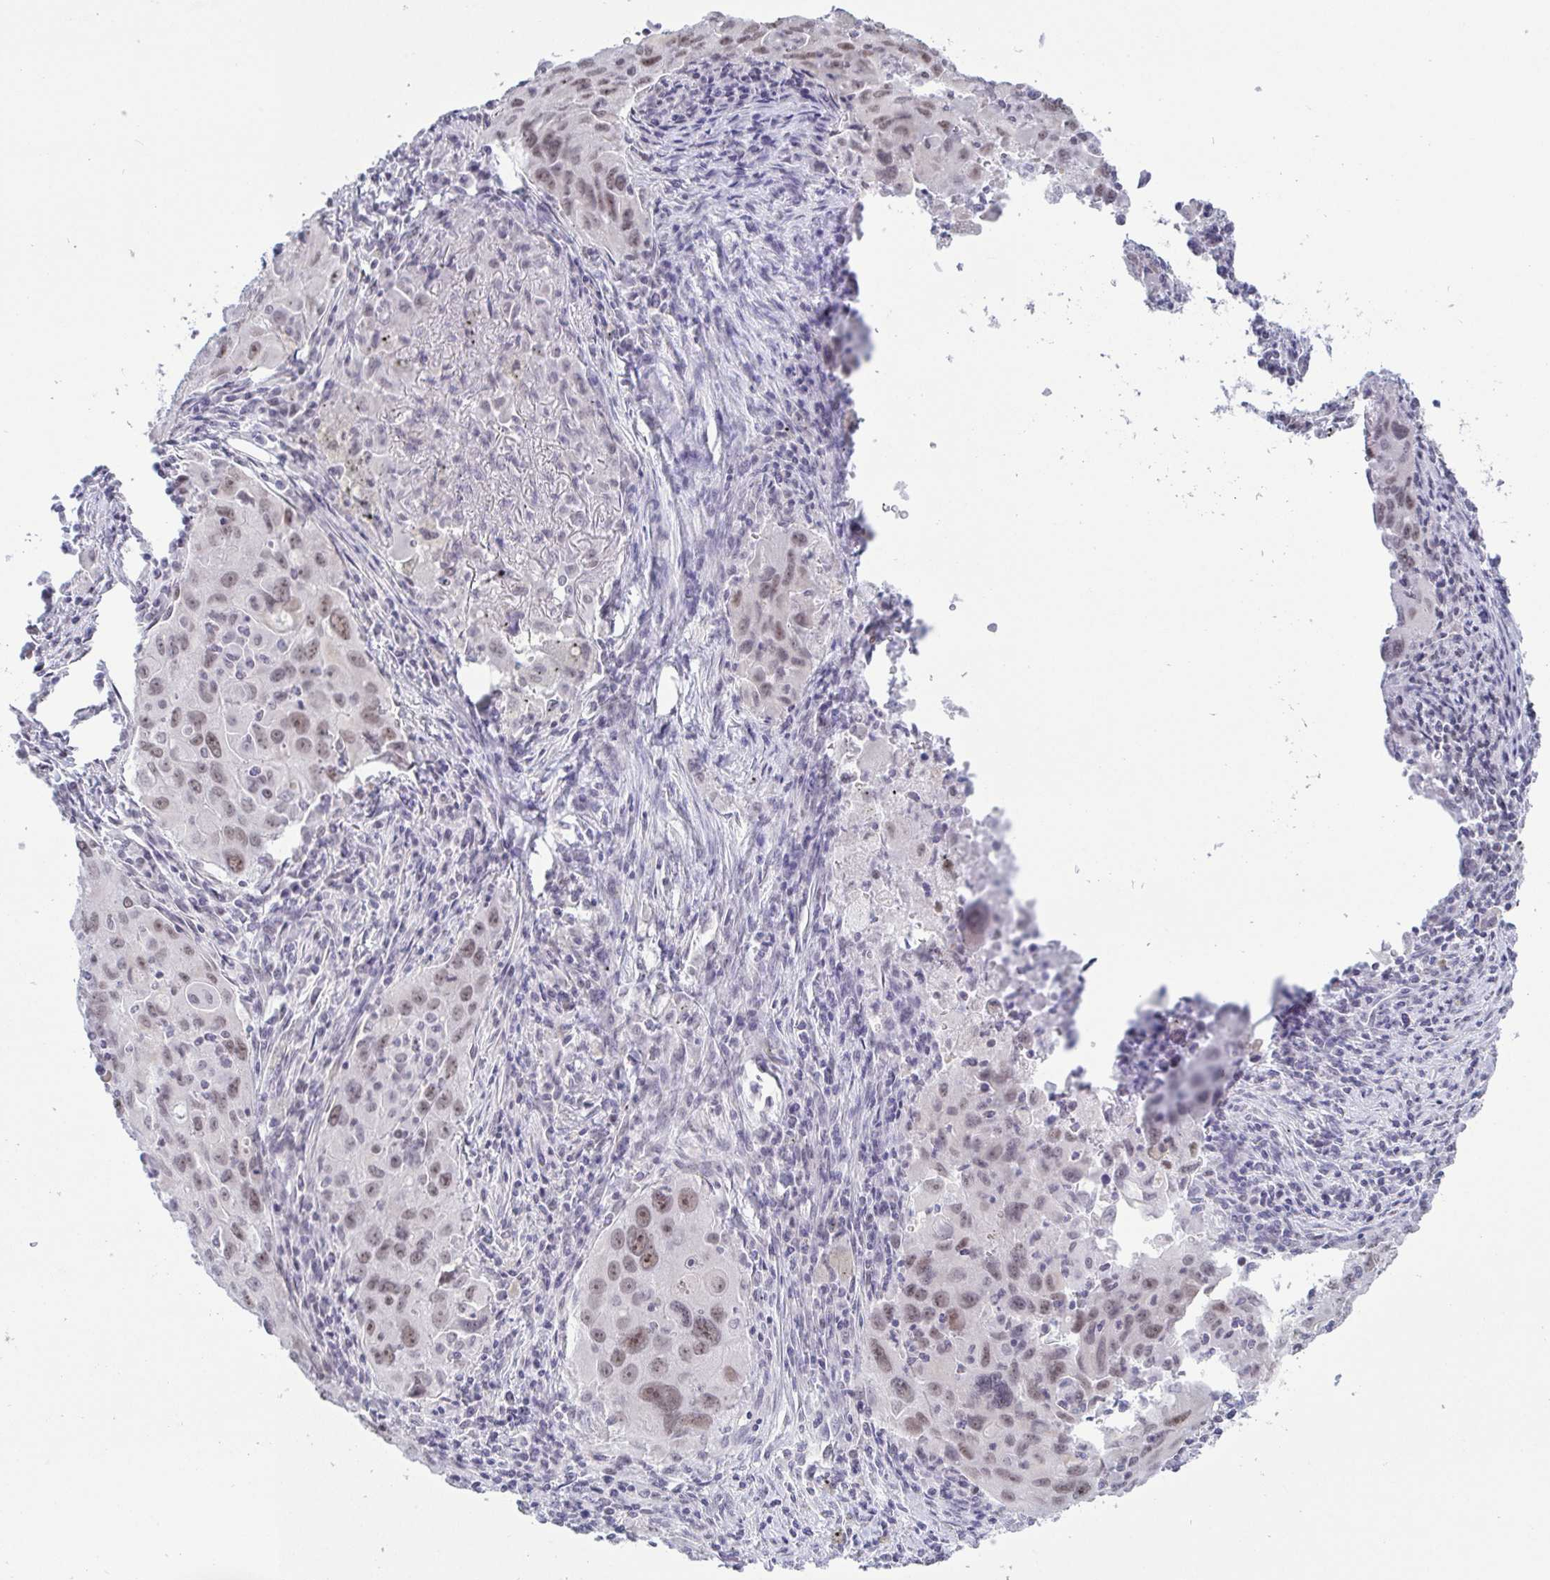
{"staining": {"intensity": "weak", "quantity": ">75%", "location": "nuclear"}, "tissue": "lung cancer", "cell_type": "Tumor cells", "image_type": "cancer", "snomed": [{"axis": "morphology", "description": "Adenocarcinoma, NOS"}, {"axis": "morphology", "description": "Adenocarcinoma, metastatic, NOS"}, {"axis": "topography", "description": "Lymph node"}, {"axis": "topography", "description": "Lung"}], "caption": "Brown immunohistochemical staining in human lung metastatic adenocarcinoma demonstrates weak nuclear positivity in about >75% of tumor cells.", "gene": "SUPT16H", "patient": {"sex": "female", "age": 42}}